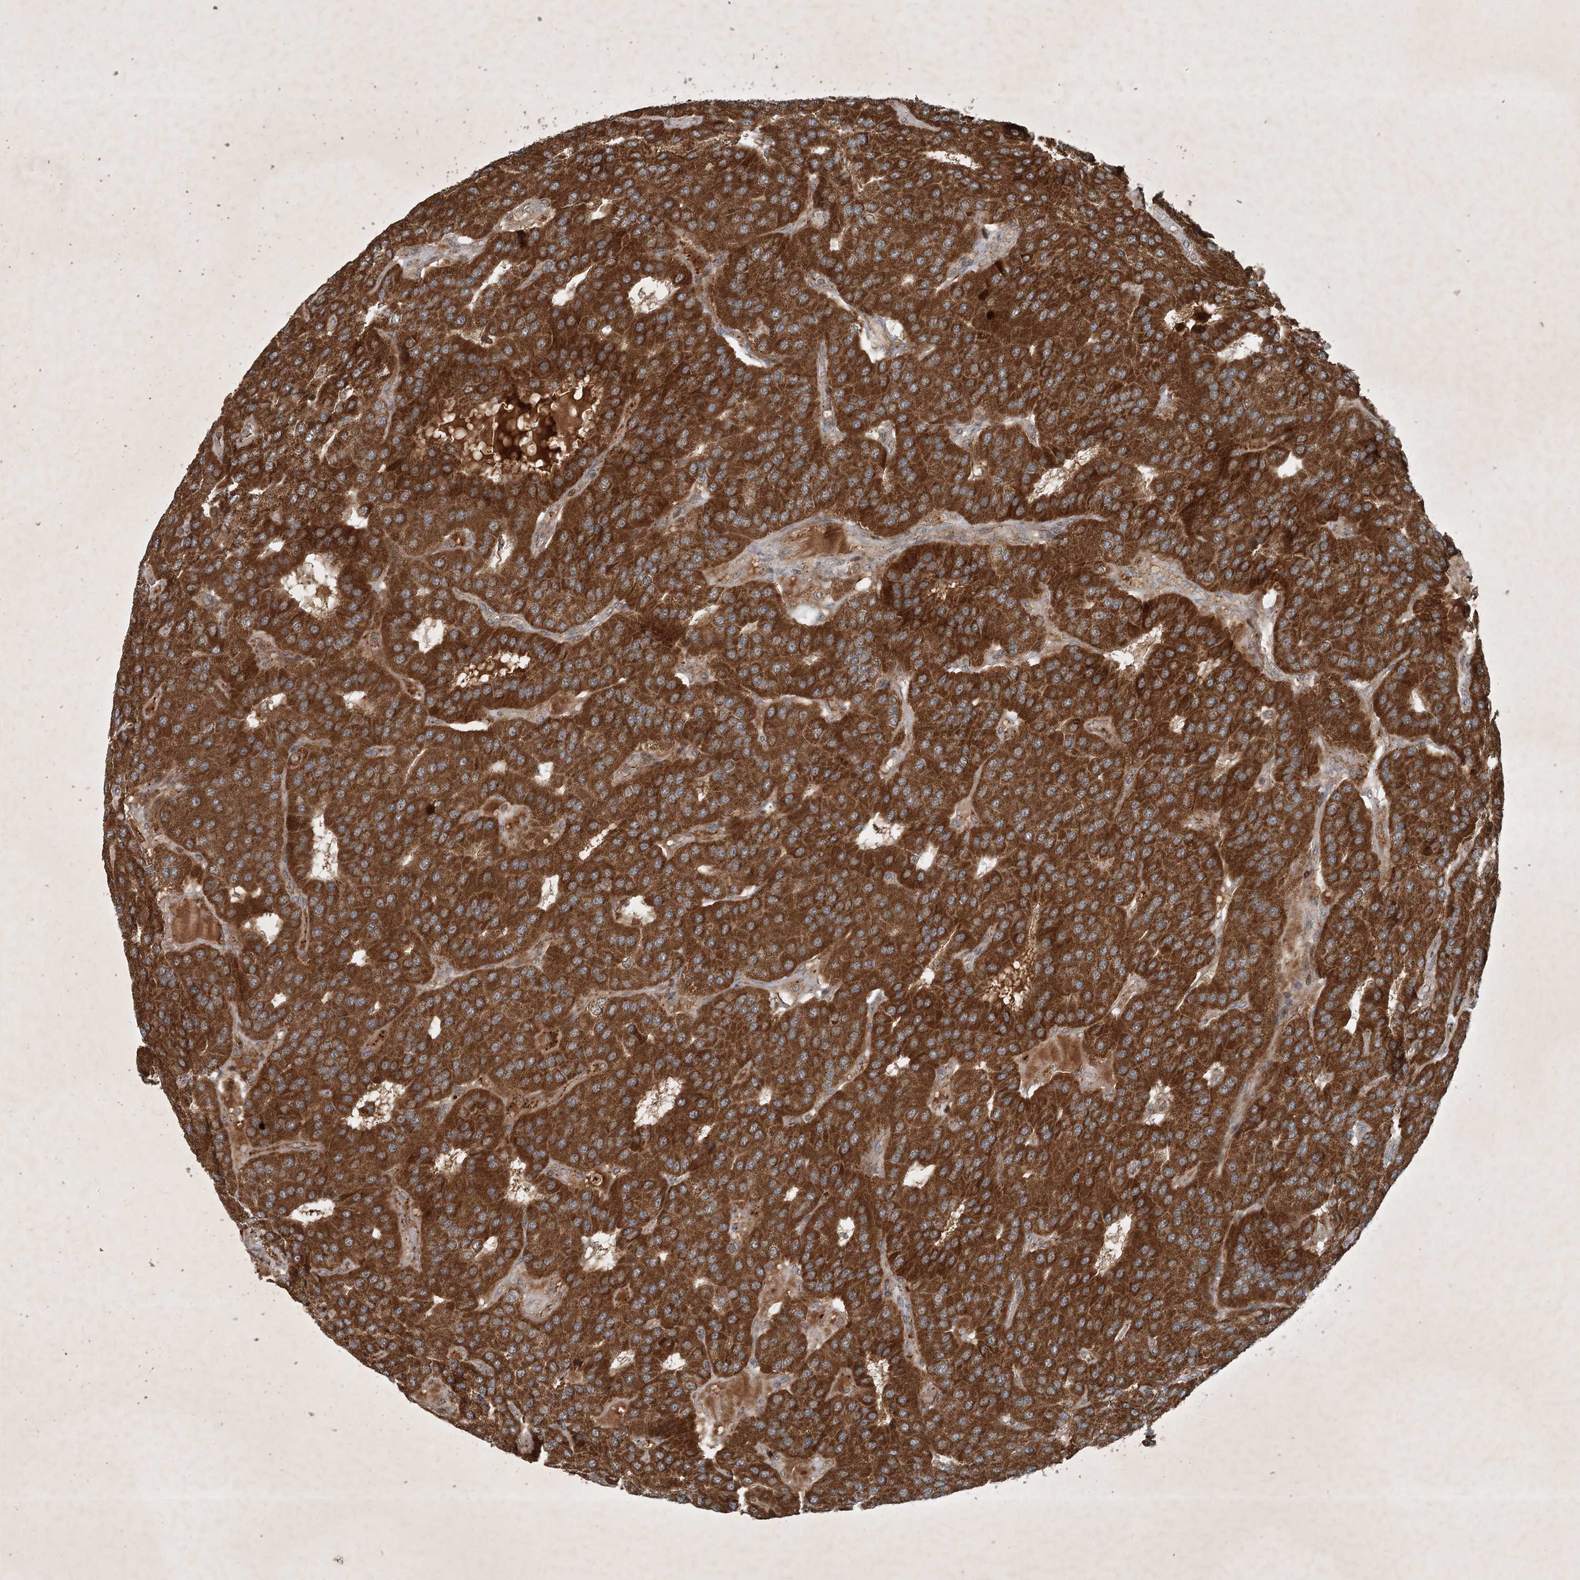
{"staining": {"intensity": "strong", "quantity": ">75%", "location": "cytoplasmic/membranous"}, "tissue": "parathyroid gland", "cell_type": "Glandular cells", "image_type": "normal", "snomed": [{"axis": "morphology", "description": "Normal tissue, NOS"}, {"axis": "morphology", "description": "Adenoma, NOS"}, {"axis": "topography", "description": "Parathyroid gland"}], "caption": "Protein positivity by immunohistochemistry displays strong cytoplasmic/membranous expression in approximately >75% of glandular cells in benign parathyroid gland.", "gene": "UNC93A", "patient": {"sex": "female", "age": 86}}